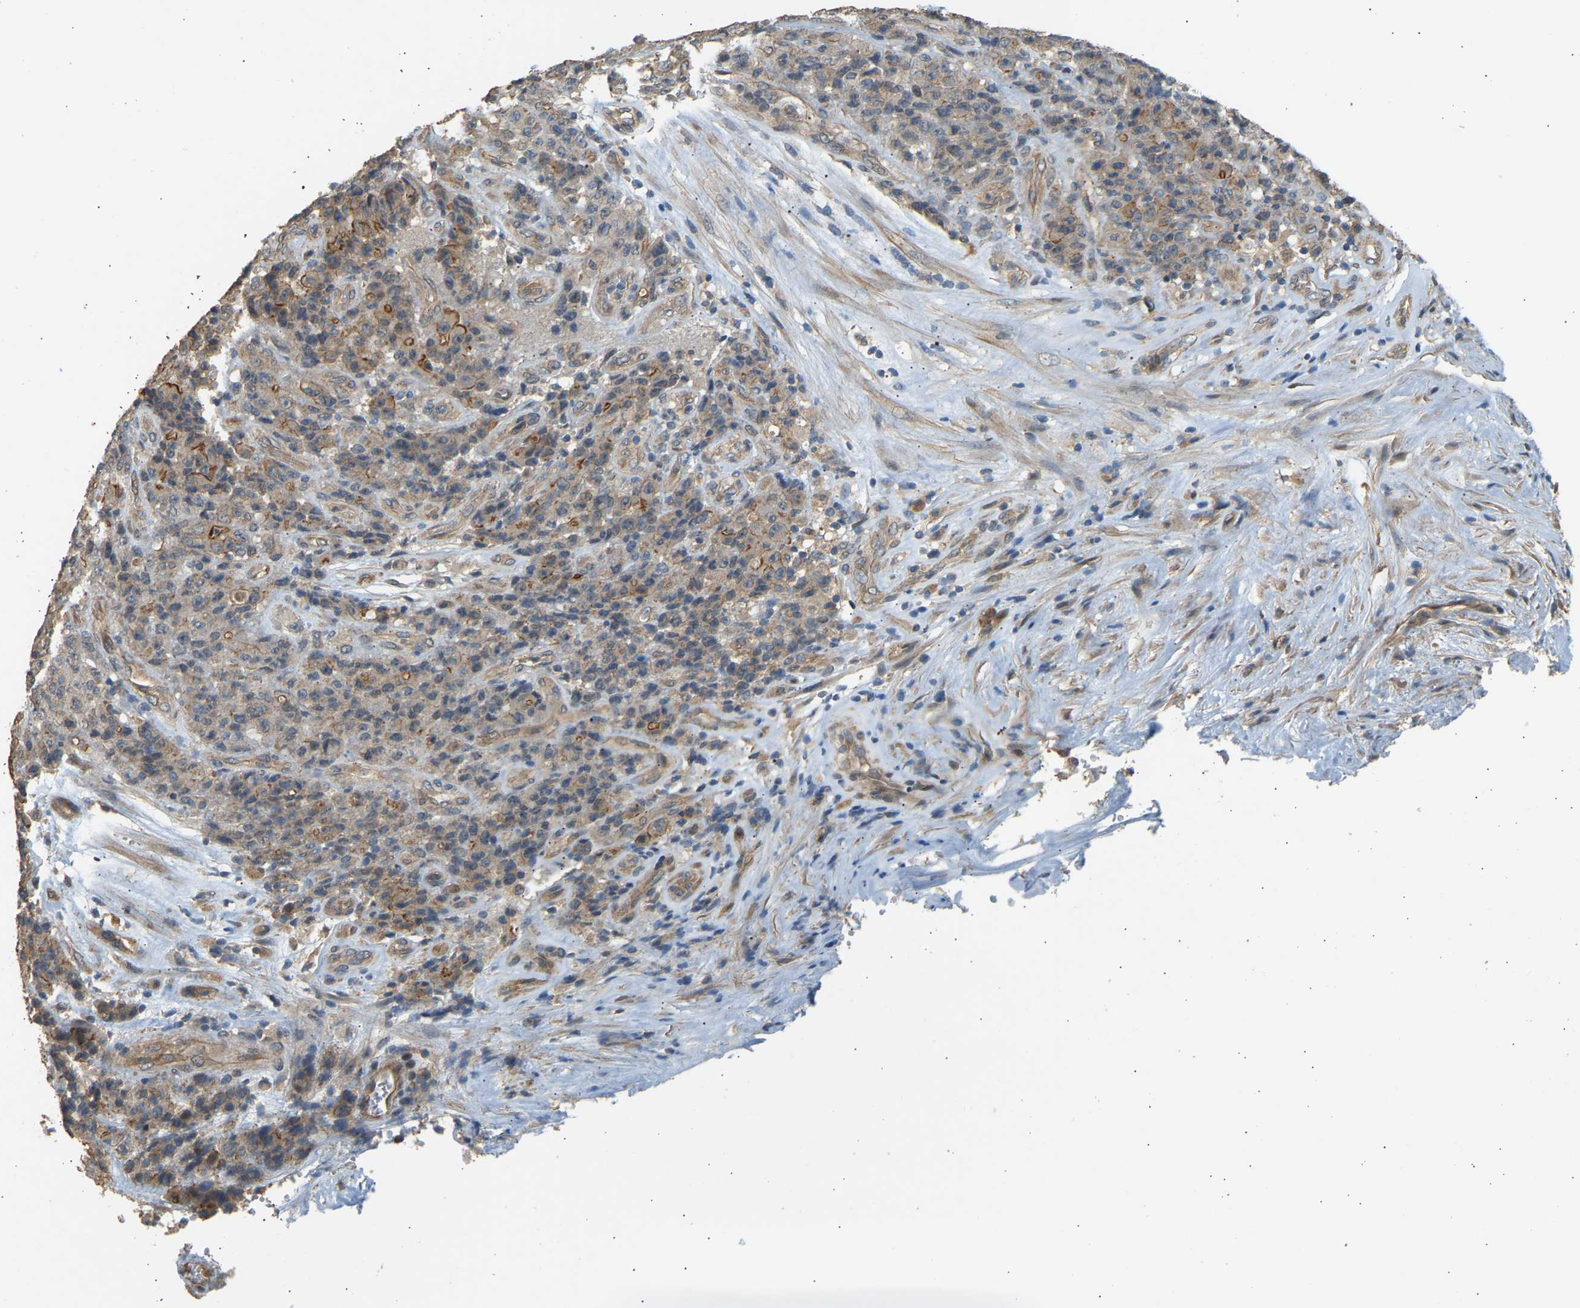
{"staining": {"intensity": "weak", "quantity": ">75%", "location": "cytoplasmic/membranous"}, "tissue": "stomach cancer", "cell_type": "Tumor cells", "image_type": "cancer", "snomed": [{"axis": "morphology", "description": "Adenocarcinoma, NOS"}, {"axis": "topography", "description": "Stomach"}], "caption": "Protein analysis of stomach cancer tissue reveals weak cytoplasmic/membranous staining in about >75% of tumor cells.", "gene": "RGL1", "patient": {"sex": "female", "age": 73}}